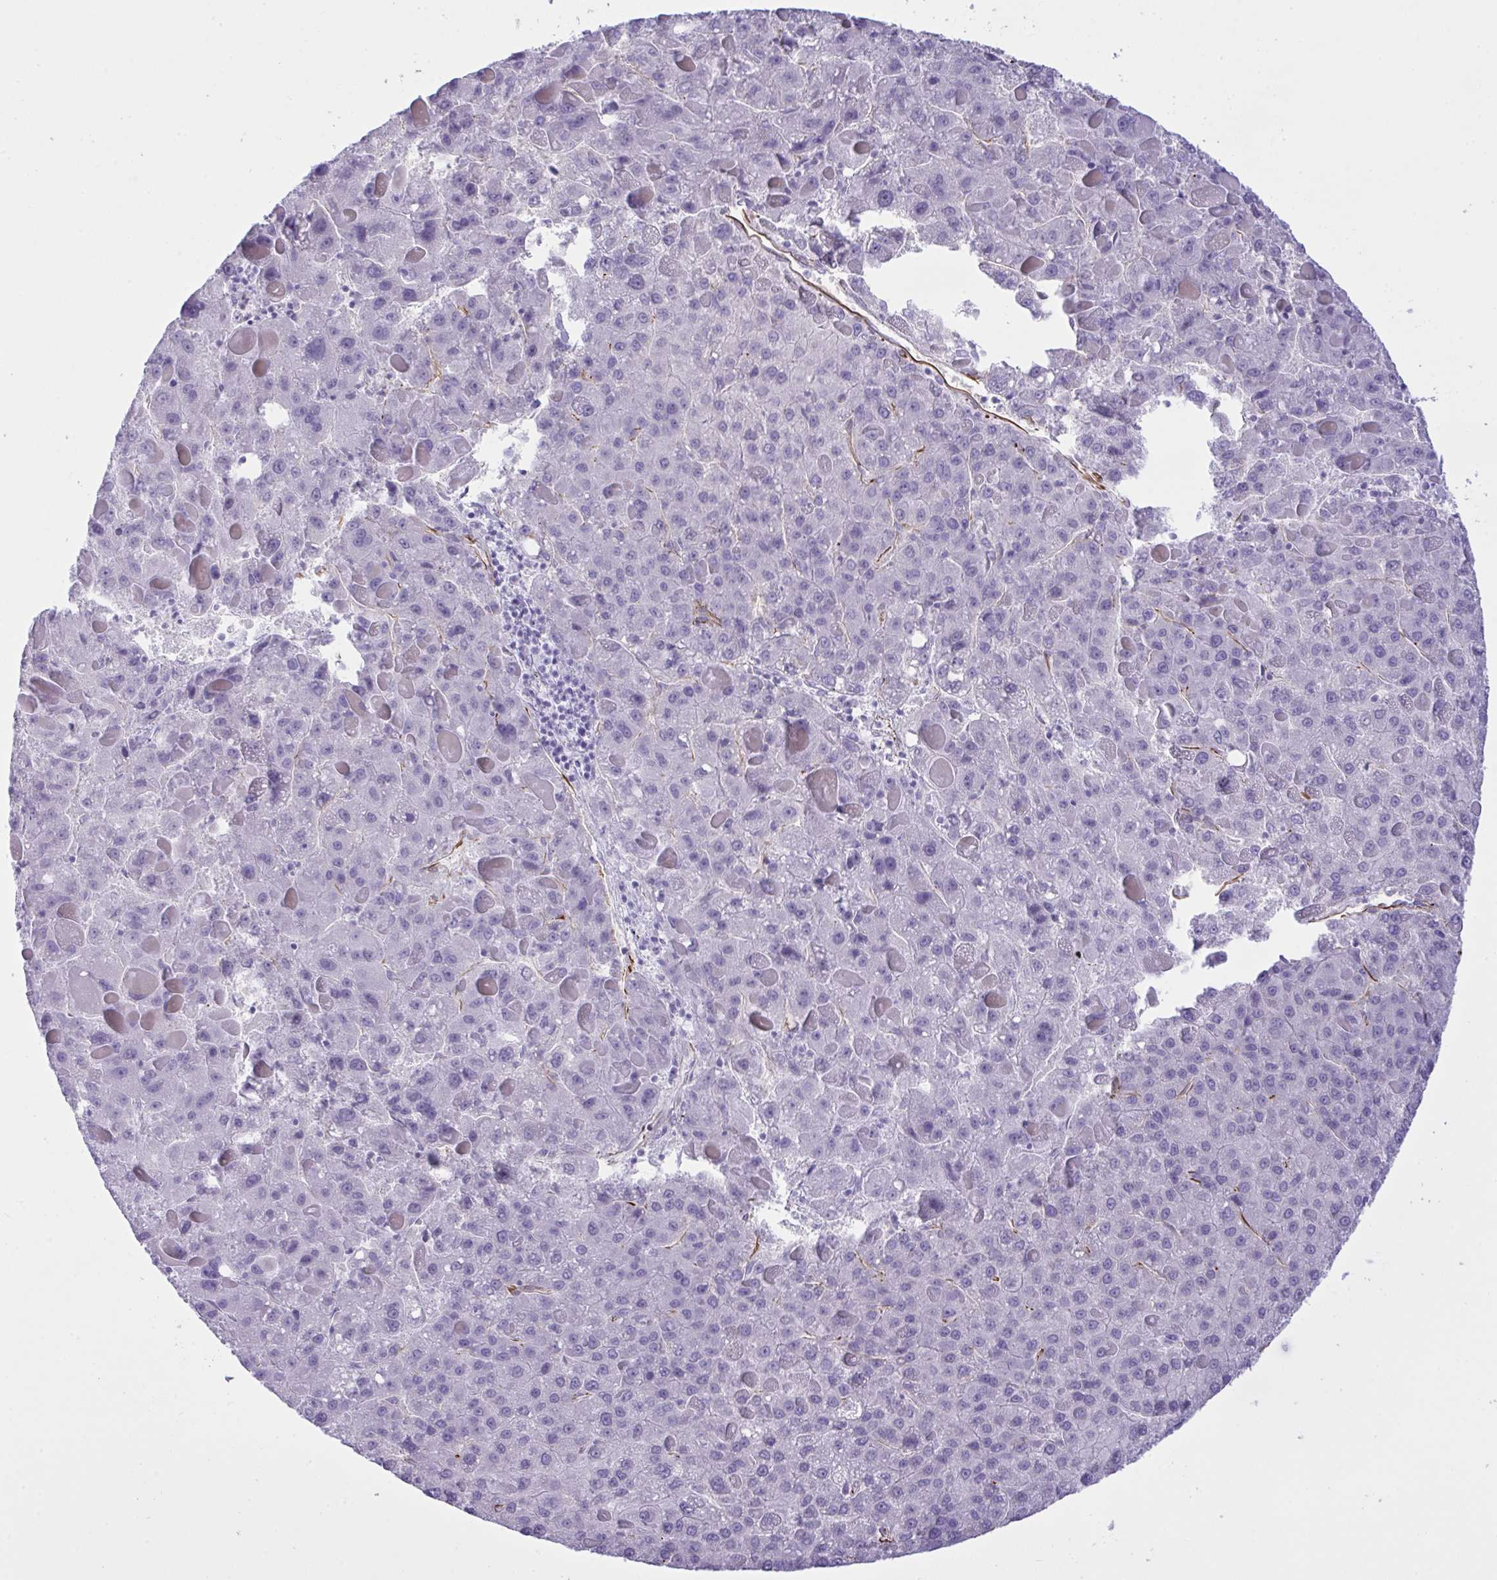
{"staining": {"intensity": "negative", "quantity": "none", "location": "none"}, "tissue": "liver cancer", "cell_type": "Tumor cells", "image_type": "cancer", "snomed": [{"axis": "morphology", "description": "Carcinoma, Hepatocellular, NOS"}, {"axis": "topography", "description": "Liver"}], "caption": "Immunohistochemistry (IHC) of liver cancer (hepatocellular carcinoma) reveals no expression in tumor cells.", "gene": "SLC35B1", "patient": {"sex": "female", "age": 82}}